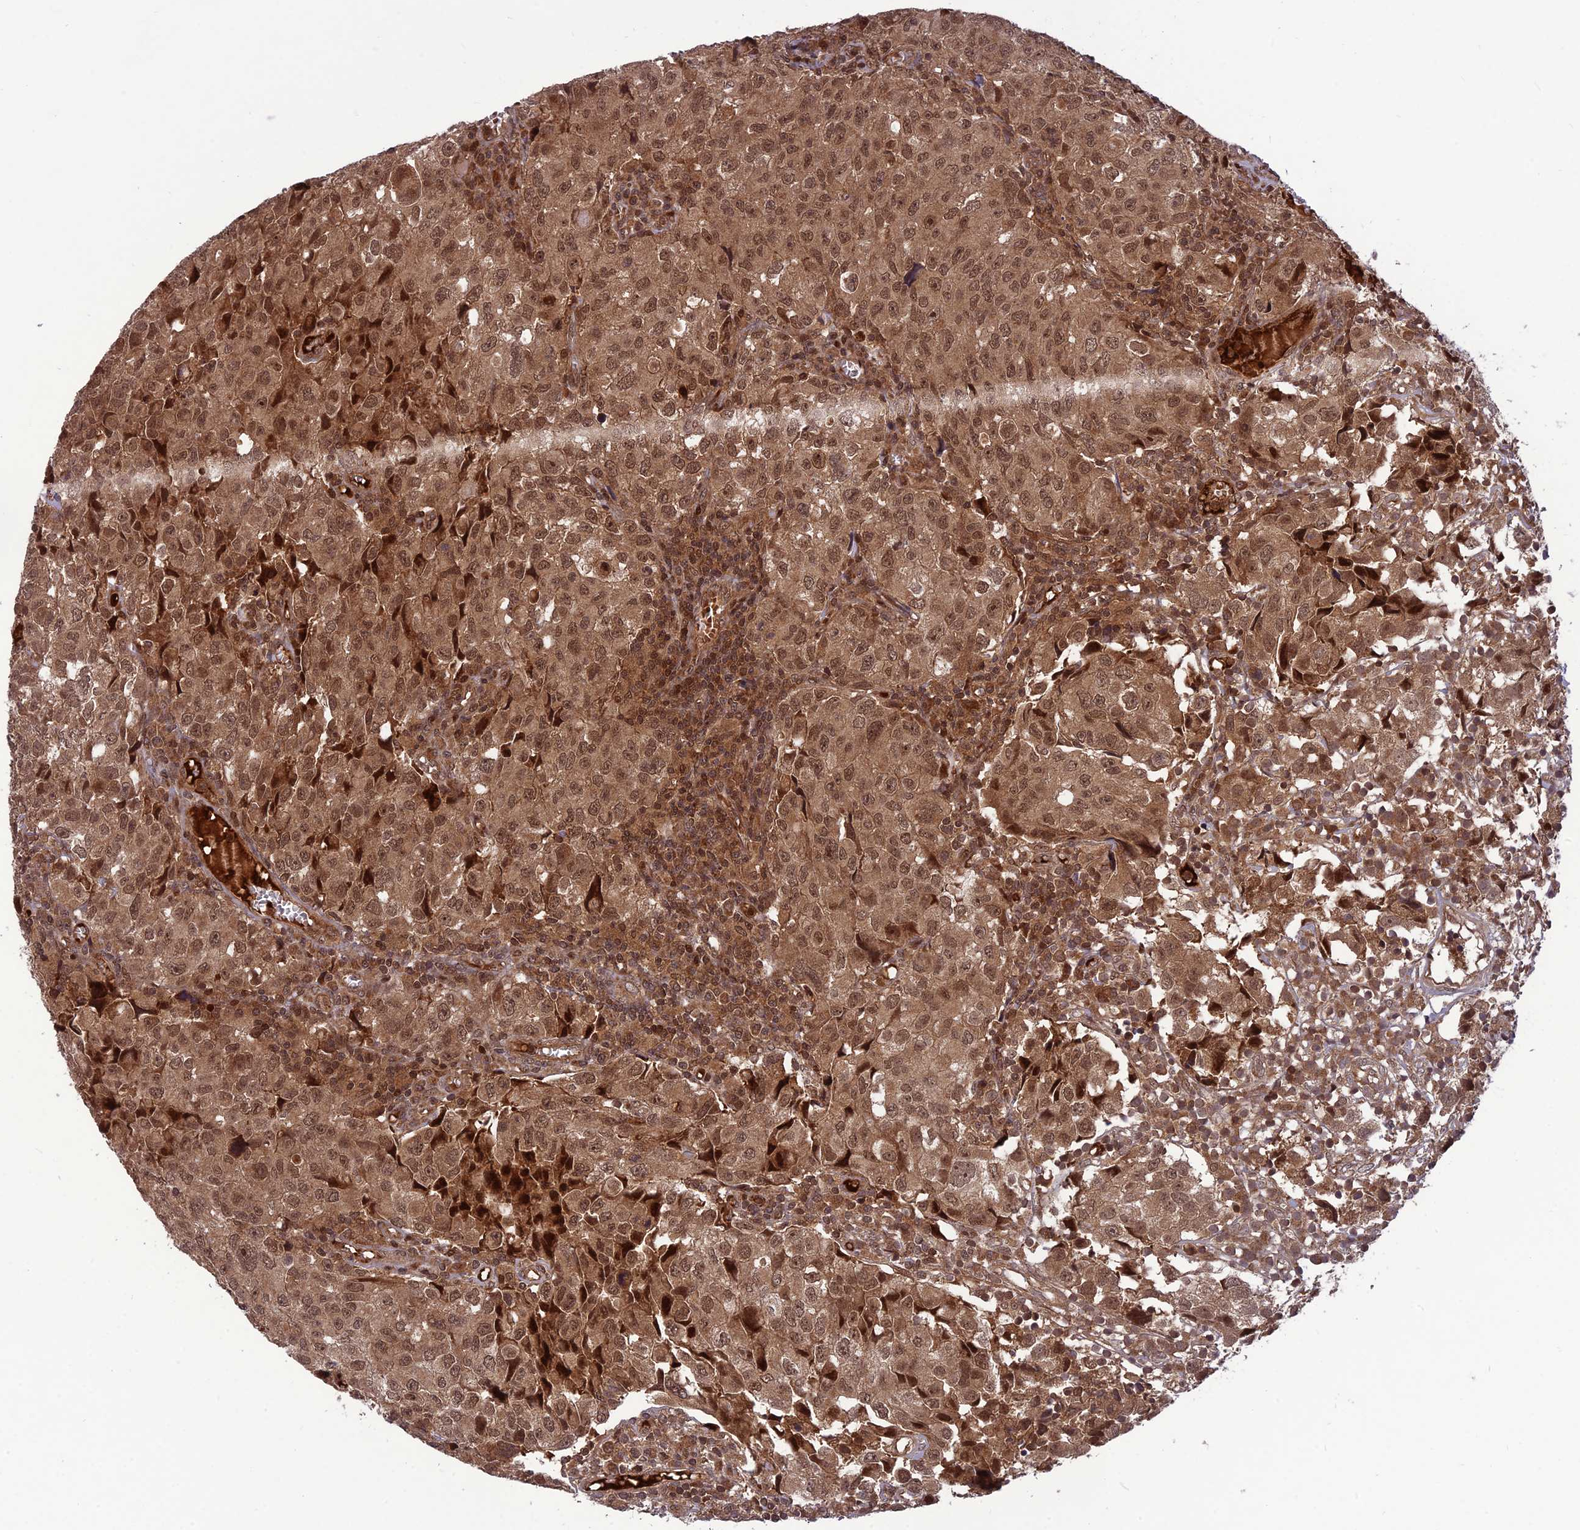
{"staining": {"intensity": "moderate", "quantity": ">75%", "location": "cytoplasmic/membranous,nuclear"}, "tissue": "urothelial cancer", "cell_type": "Tumor cells", "image_type": "cancer", "snomed": [{"axis": "morphology", "description": "Urothelial carcinoma, High grade"}, {"axis": "topography", "description": "Urinary bladder"}], "caption": "DAB immunohistochemical staining of human high-grade urothelial carcinoma shows moderate cytoplasmic/membranous and nuclear protein staining in approximately >75% of tumor cells.", "gene": "NDUFC1", "patient": {"sex": "female", "age": 75}}